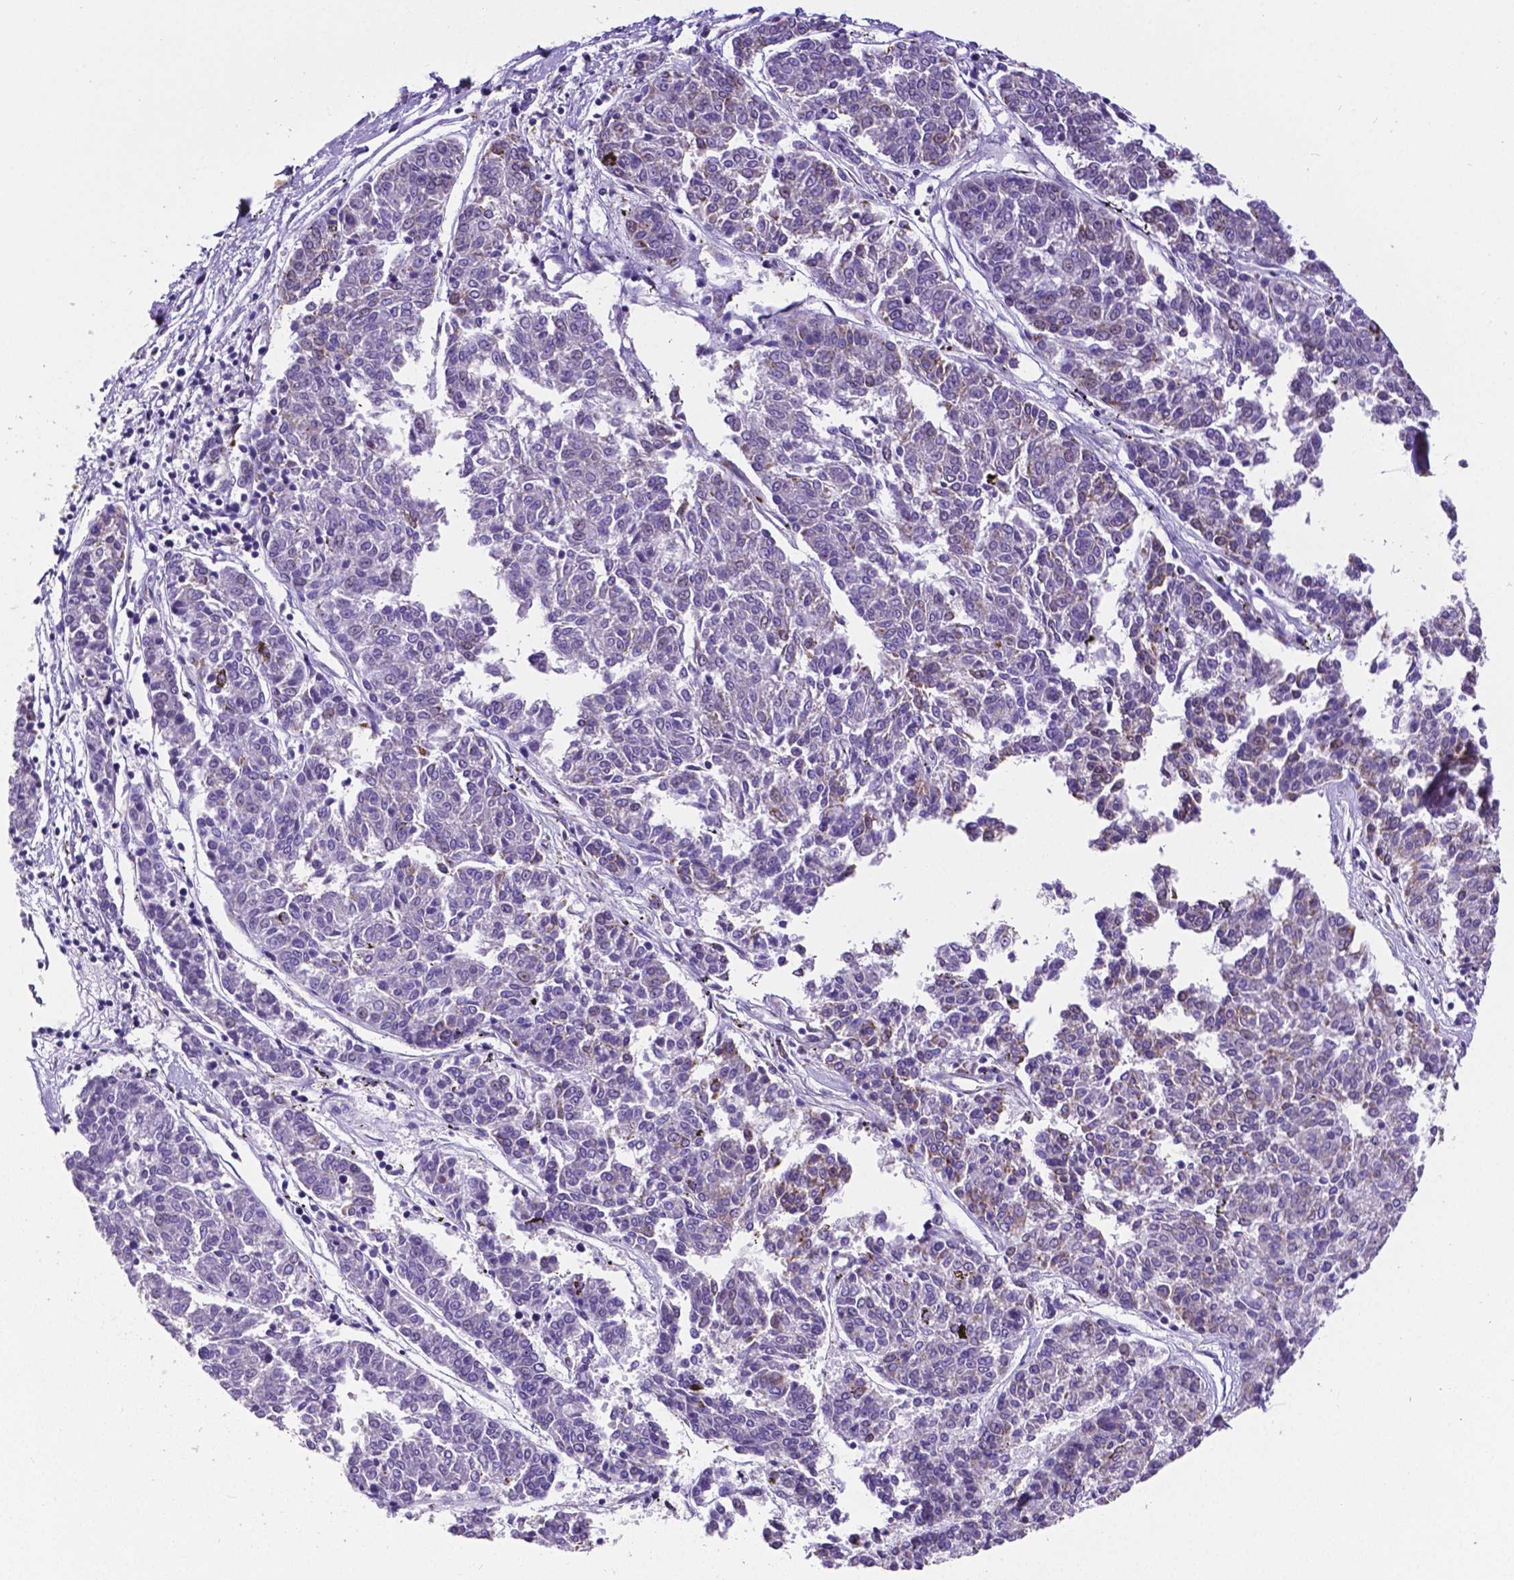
{"staining": {"intensity": "negative", "quantity": "none", "location": "none"}, "tissue": "melanoma", "cell_type": "Tumor cells", "image_type": "cancer", "snomed": [{"axis": "morphology", "description": "Malignant melanoma, NOS"}, {"axis": "topography", "description": "Skin"}], "caption": "Human melanoma stained for a protein using IHC demonstrates no positivity in tumor cells.", "gene": "MTDH", "patient": {"sex": "female", "age": 72}}